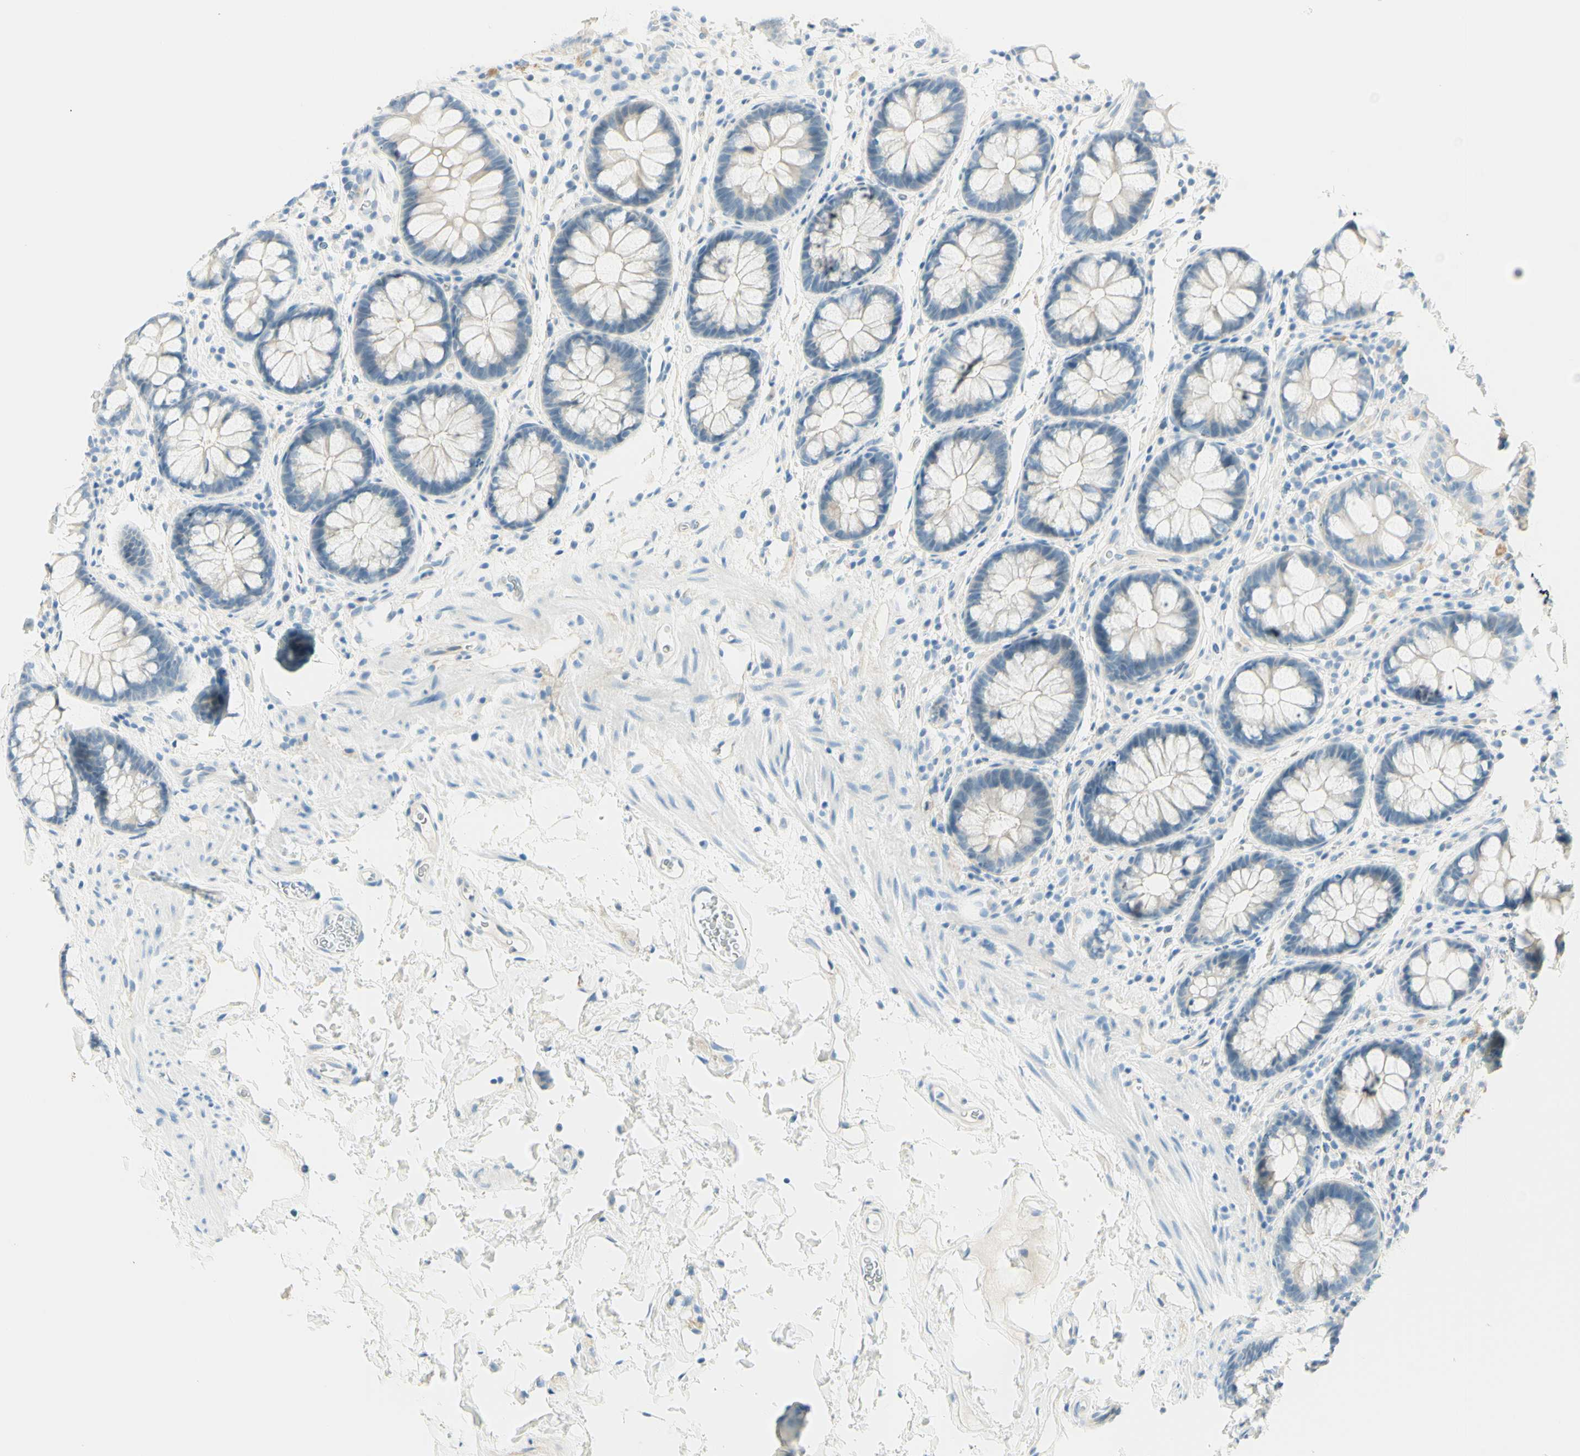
{"staining": {"intensity": "negative", "quantity": "none", "location": "none"}, "tissue": "colon", "cell_type": "Endothelial cells", "image_type": "normal", "snomed": [{"axis": "morphology", "description": "Normal tissue, NOS"}, {"axis": "topography", "description": "Colon"}], "caption": "Immunohistochemistry (IHC) histopathology image of normal colon: colon stained with DAB exhibits no significant protein positivity in endothelial cells.", "gene": "TMEM132D", "patient": {"sex": "female", "age": 80}}